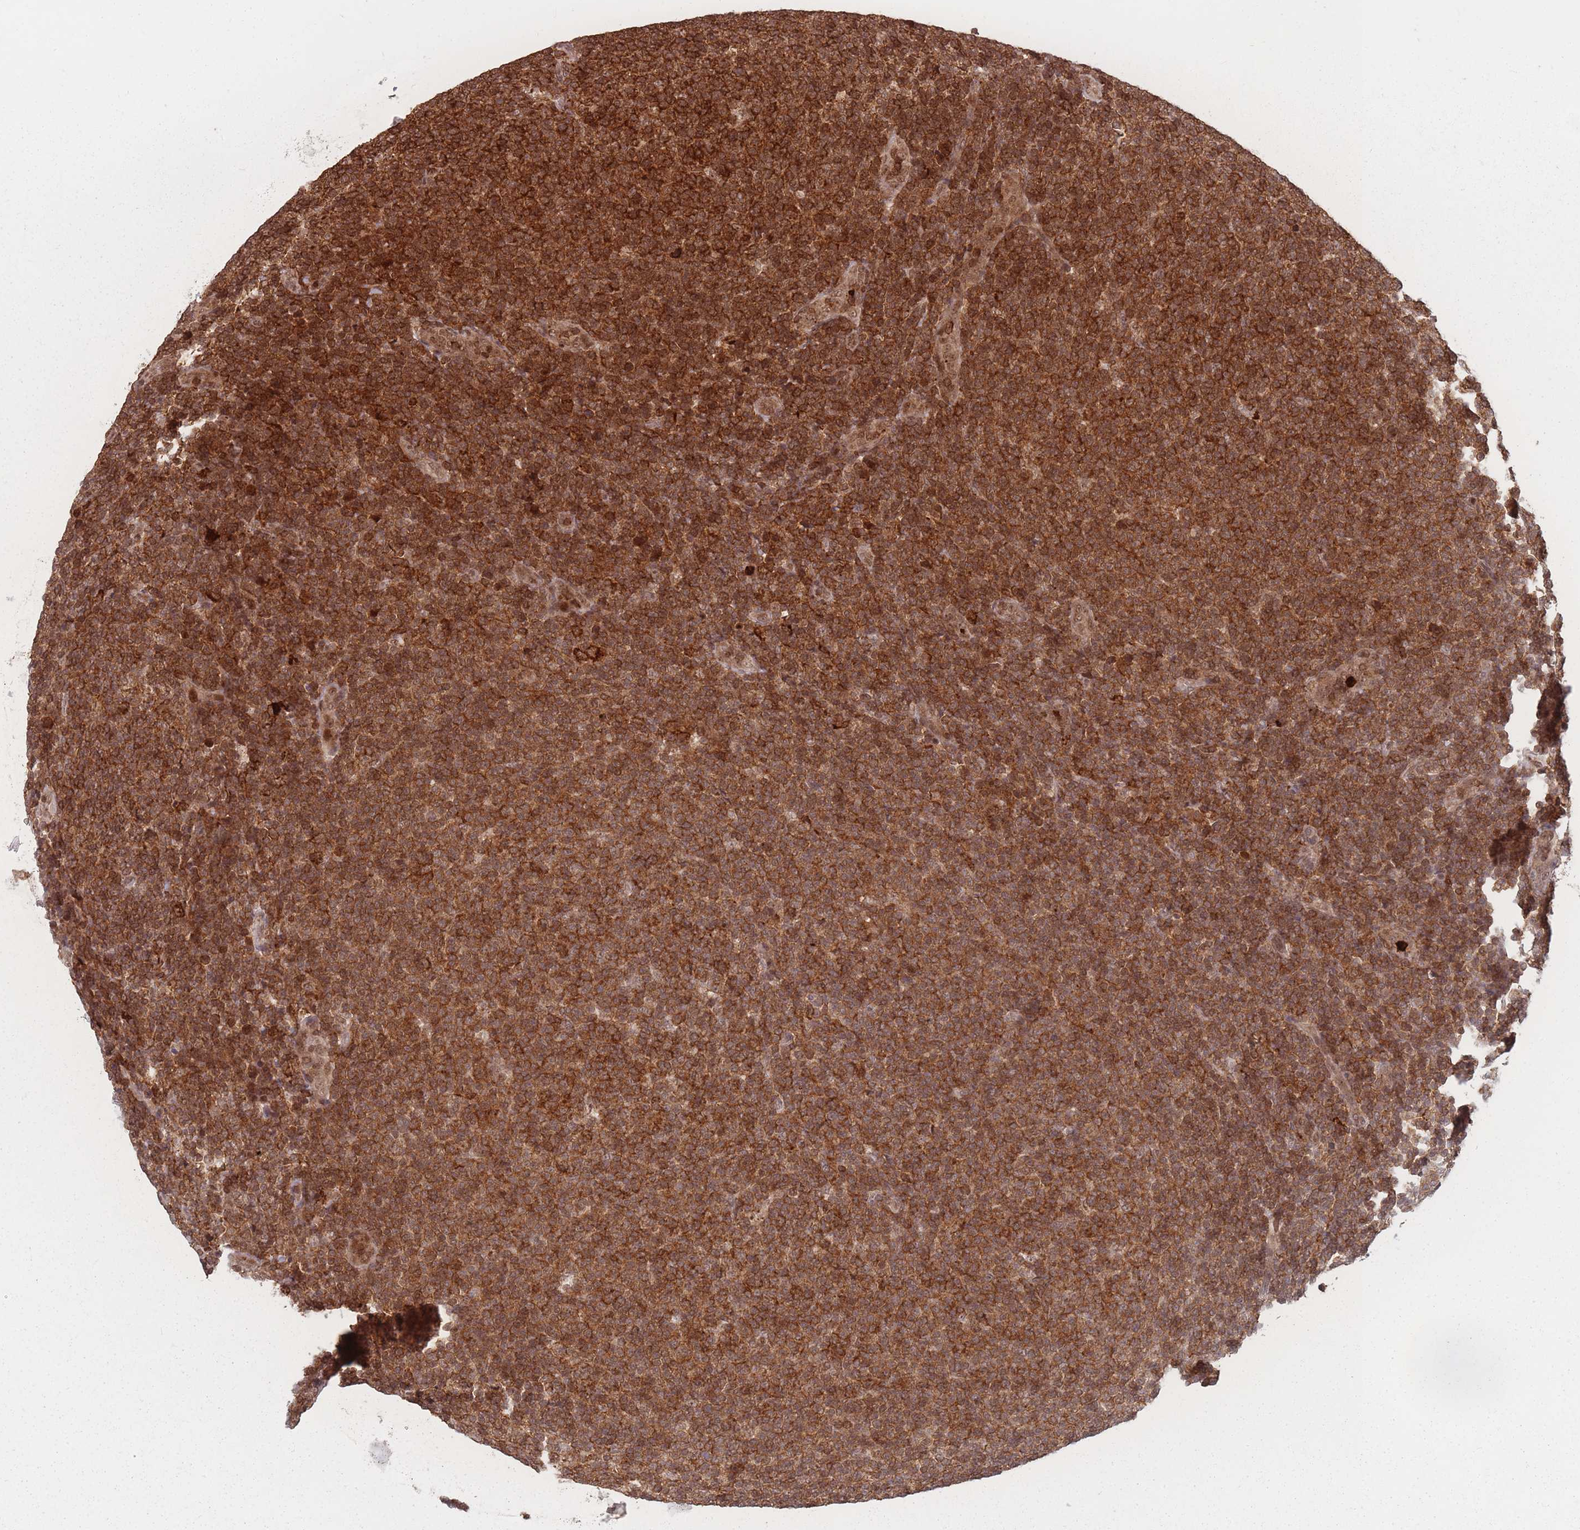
{"staining": {"intensity": "strong", "quantity": ">75%", "location": "cytoplasmic/membranous,nuclear"}, "tissue": "lymphoma", "cell_type": "Tumor cells", "image_type": "cancer", "snomed": [{"axis": "morphology", "description": "Malignant lymphoma, non-Hodgkin's type, Low grade"}, {"axis": "topography", "description": "Lymph node"}], "caption": "Malignant lymphoma, non-Hodgkin's type (low-grade) was stained to show a protein in brown. There is high levels of strong cytoplasmic/membranous and nuclear positivity in approximately >75% of tumor cells. The staining is performed using DAB (3,3'-diaminobenzidine) brown chromogen to label protein expression. The nuclei are counter-stained blue using hematoxylin.", "gene": "WDR55", "patient": {"sex": "male", "age": 66}}